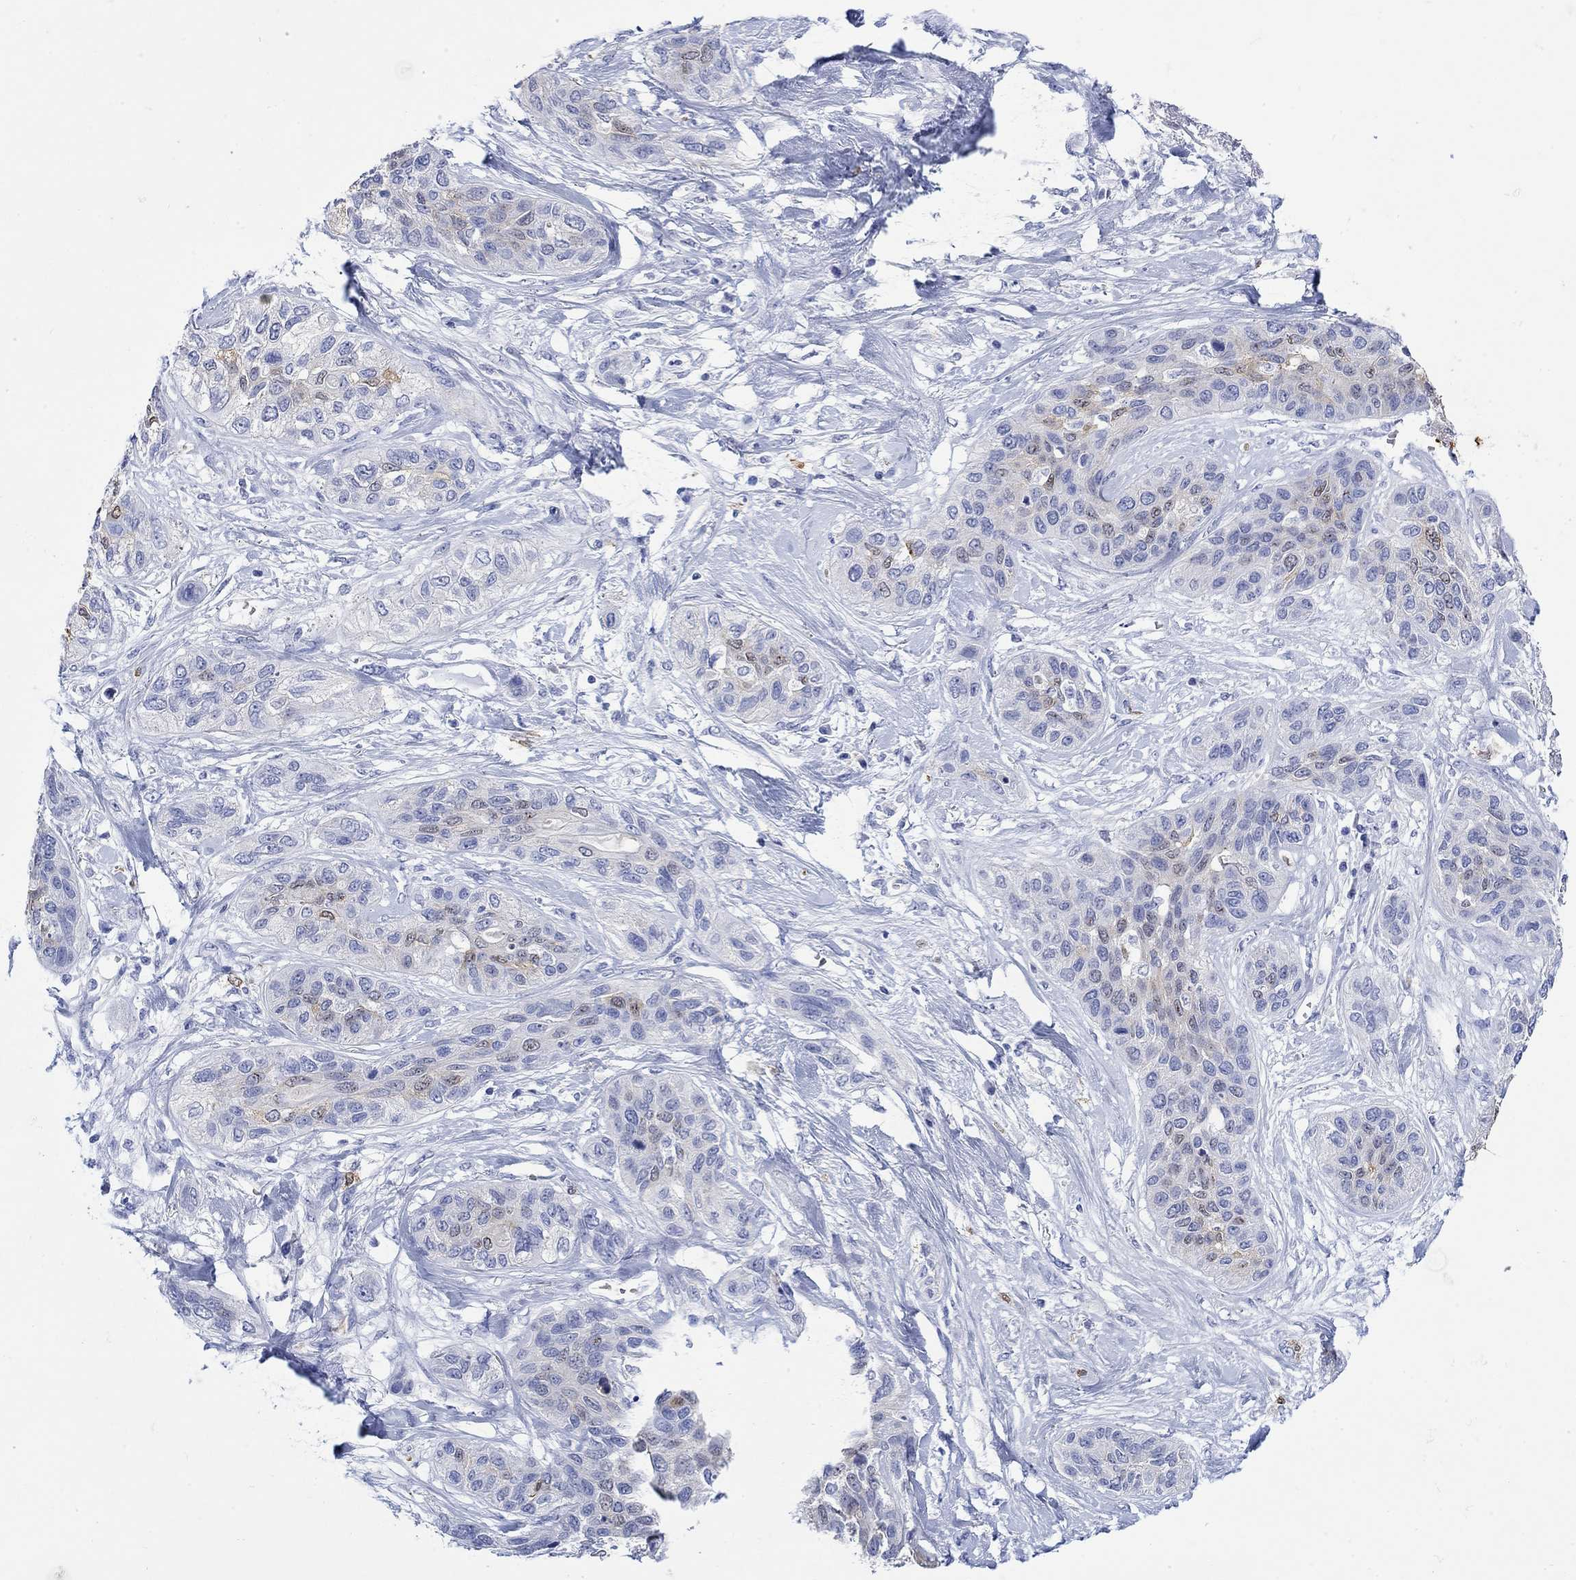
{"staining": {"intensity": "weak", "quantity": "<25%", "location": "cytoplasmic/membranous"}, "tissue": "lung cancer", "cell_type": "Tumor cells", "image_type": "cancer", "snomed": [{"axis": "morphology", "description": "Squamous cell carcinoma, NOS"}, {"axis": "topography", "description": "Lung"}], "caption": "Squamous cell carcinoma (lung) was stained to show a protein in brown. There is no significant expression in tumor cells.", "gene": "LINGO3", "patient": {"sex": "female", "age": 70}}